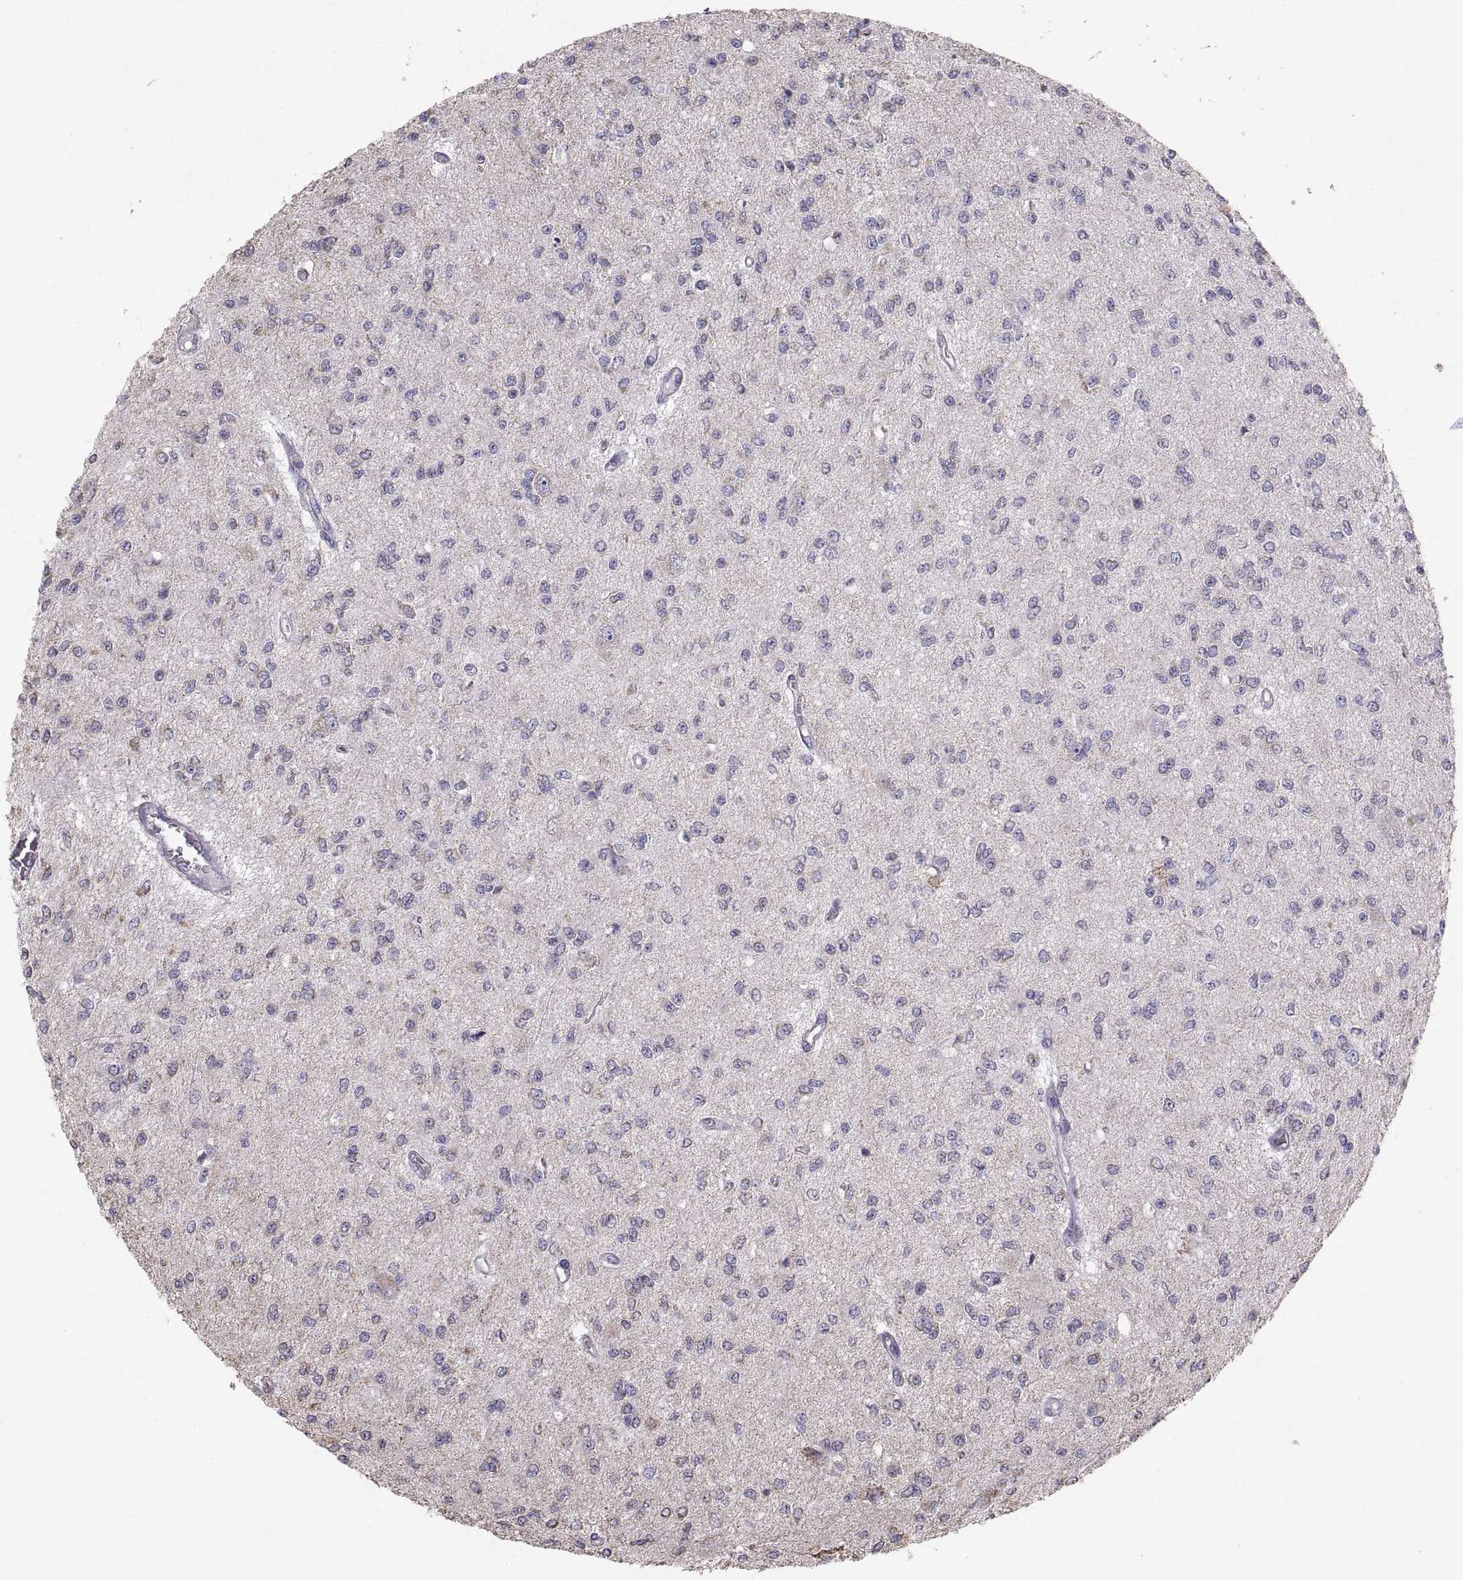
{"staining": {"intensity": "negative", "quantity": "none", "location": "none"}, "tissue": "glioma", "cell_type": "Tumor cells", "image_type": "cancer", "snomed": [{"axis": "morphology", "description": "Glioma, malignant, Low grade"}, {"axis": "topography", "description": "Brain"}], "caption": "Tumor cells show no significant protein positivity in glioma.", "gene": "STMND1", "patient": {"sex": "male", "age": 67}}